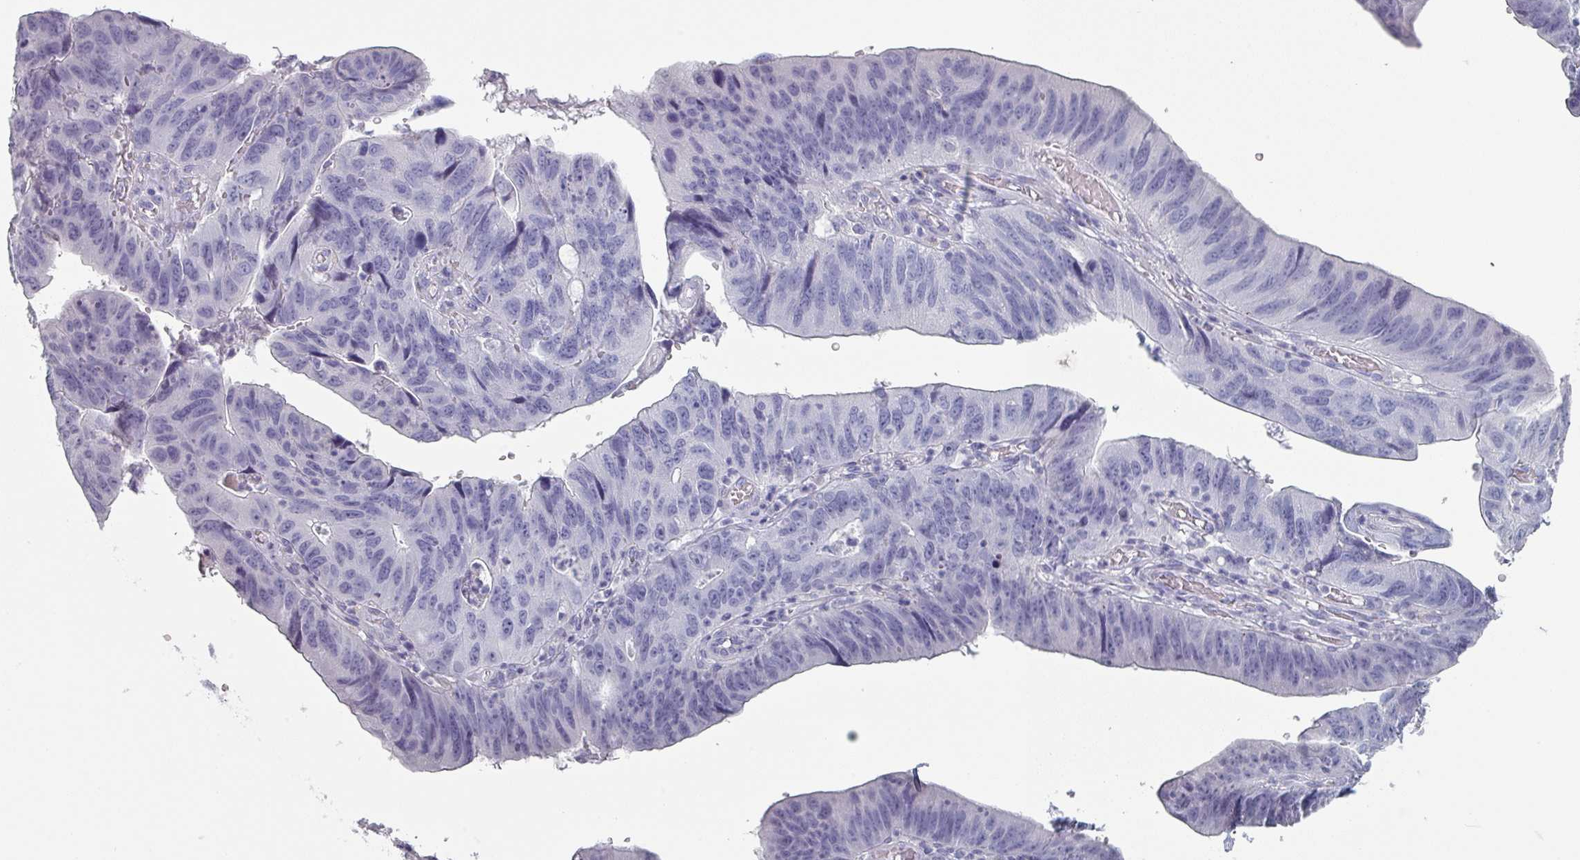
{"staining": {"intensity": "negative", "quantity": "none", "location": "none"}, "tissue": "stomach cancer", "cell_type": "Tumor cells", "image_type": "cancer", "snomed": [{"axis": "morphology", "description": "Adenocarcinoma, NOS"}, {"axis": "topography", "description": "Stomach"}], "caption": "This is an IHC photomicrograph of human adenocarcinoma (stomach). There is no positivity in tumor cells.", "gene": "SLC35G2", "patient": {"sex": "male", "age": 59}}